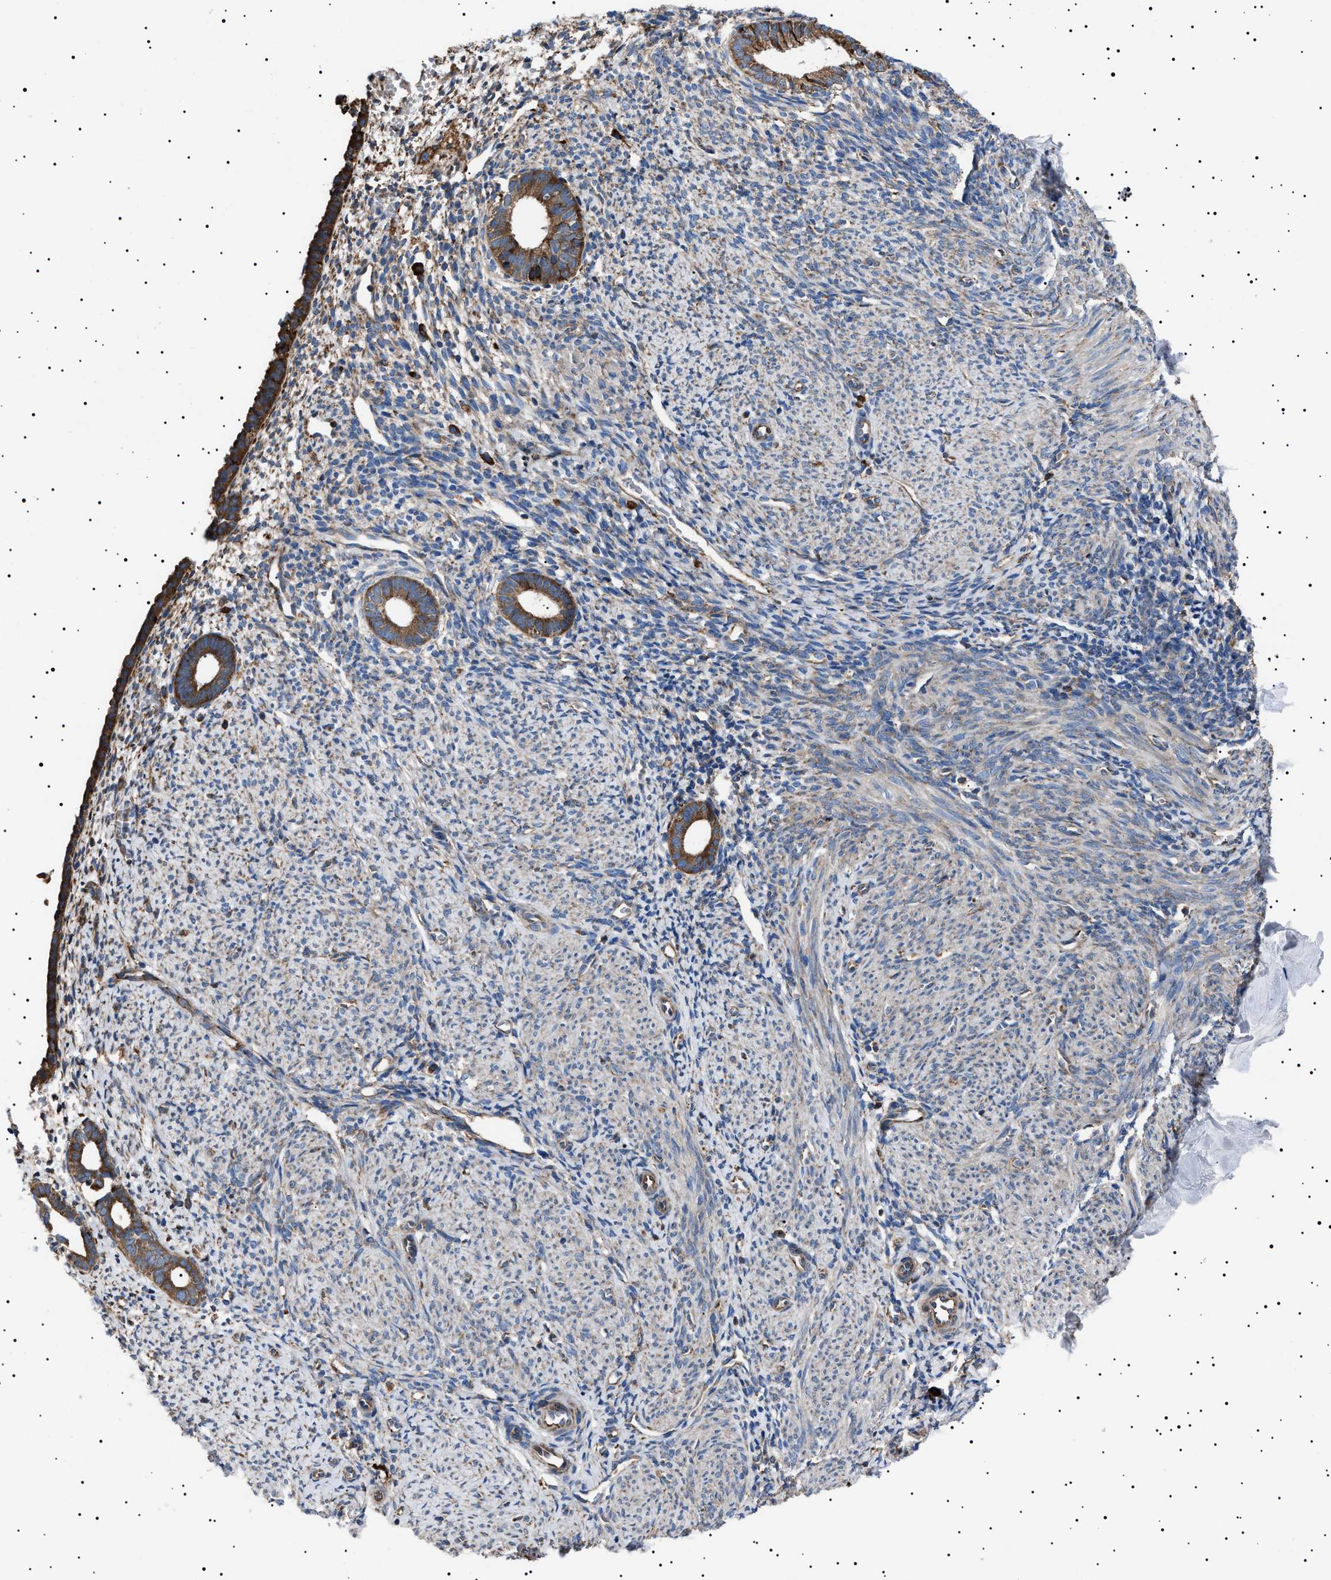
{"staining": {"intensity": "weak", "quantity": "25%-75%", "location": "cytoplasmic/membranous"}, "tissue": "endometrium", "cell_type": "Cells in endometrial stroma", "image_type": "normal", "snomed": [{"axis": "morphology", "description": "Normal tissue, NOS"}, {"axis": "morphology", "description": "Adenocarcinoma, NOS"}, {"axis": "topography", "description": "Endometrium"}], "caption": "Immunohistochemistry of normal human endometrium shows low levels of weak cytoplasmic/membranous positivity in approximately 25%-75% of cells in endometrial stroma. (DAB (3,3'-diaminobenzidine) = brown stain, brightfield microscopy at high magnification).", "gene": "TOP1MT", "patient": {"sex": "female", "age": 57}}